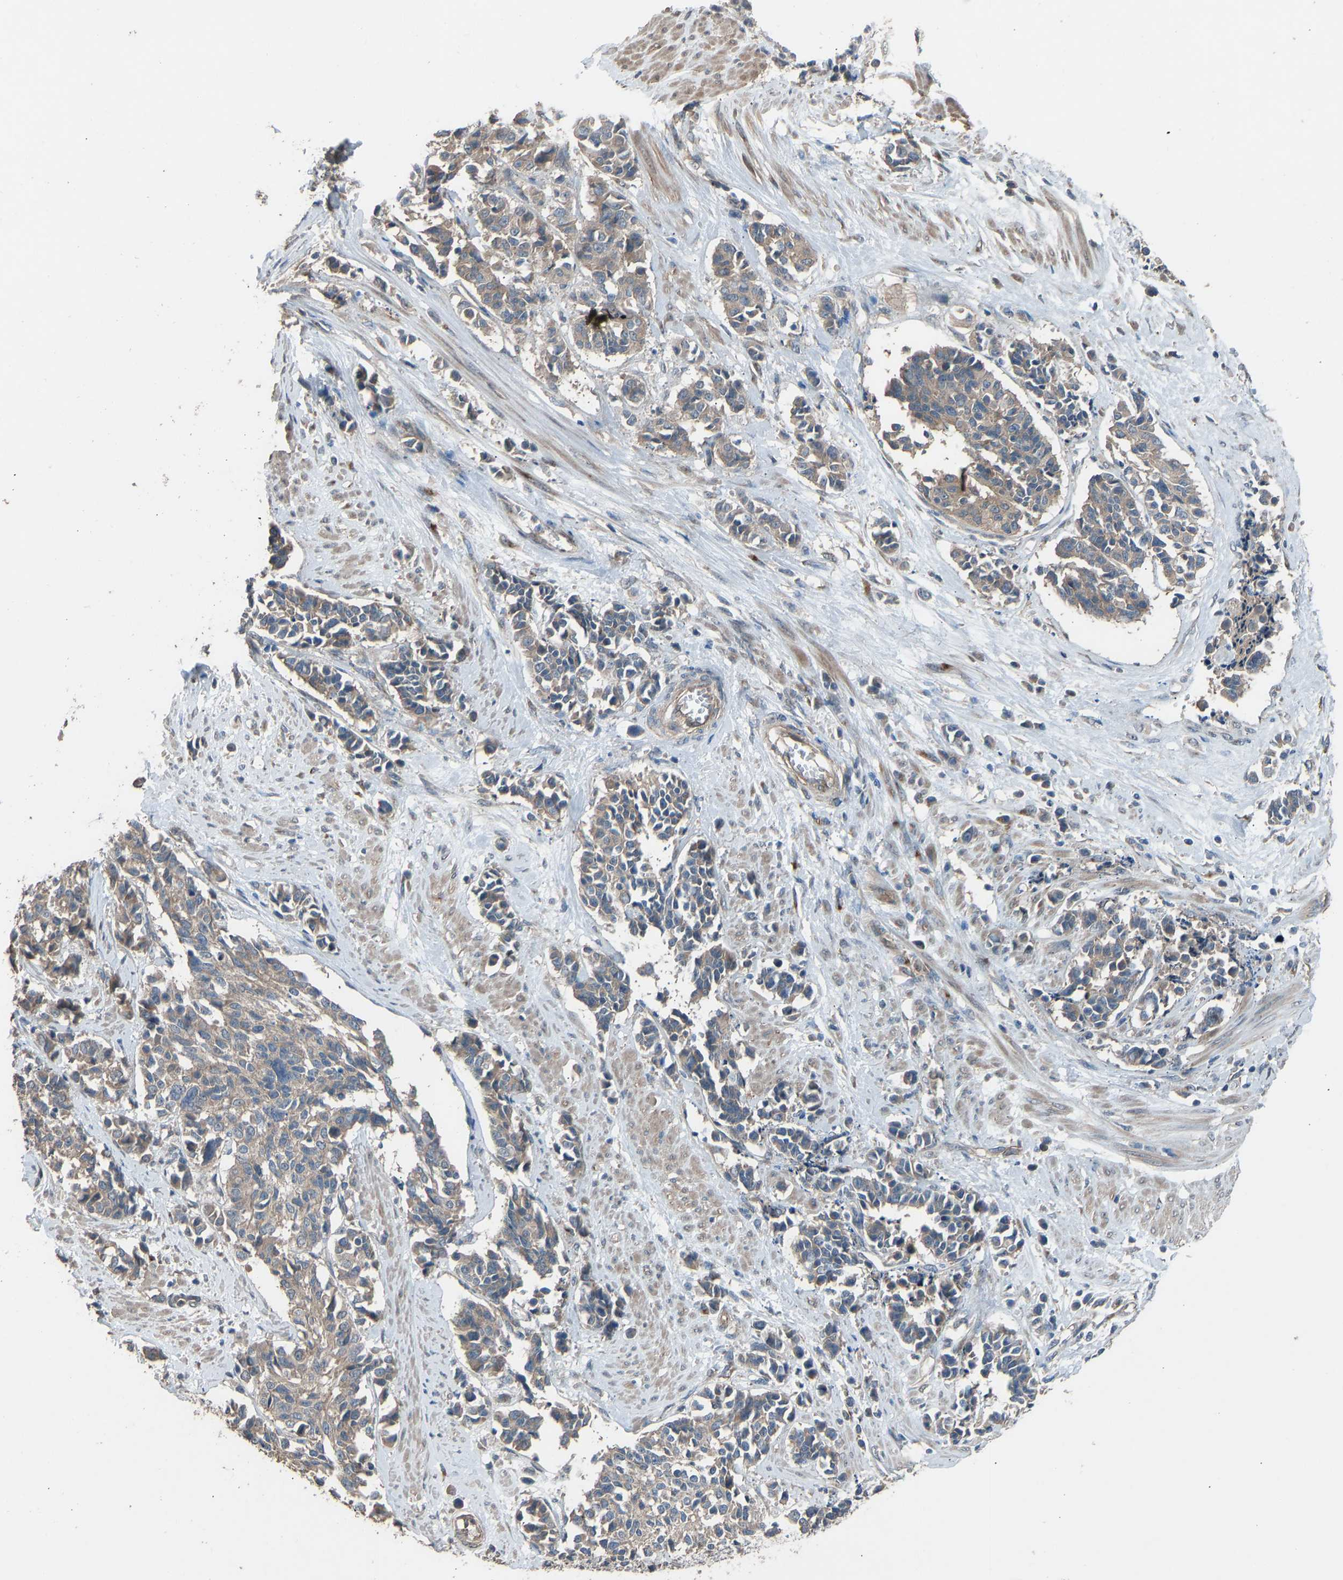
{"staining": {"intensity": "weak", "quantity": ">75%", "location": "cytoplasmic/membranous"}, "tissue": "cervical cancer", "cell_type": "Tumor cells", "image_type": "cancer", "snomed": [{"axis": "morphology", "description": "Squamous cell carcinoma, NOS"}, {"axis": "topography", "description": "Cervix"}], "caption": "High-magnification brightfield microscopy of cervical squamous cell carcinoma stained with DAB (3,3'-diaminobenzidine) (brown) and counterstained with hematoxylin (blue). tumor cells exhibit weak cytoplasmic/membranous positivity is appreciated in approximately>75% of cells. The staining was performed using DAB, with brown indicating positive protein expression. Nuclei are stained blue with hematoxylin.", "gene": "SLC43A1", "patient": {"sex": "female", "age": 35}}